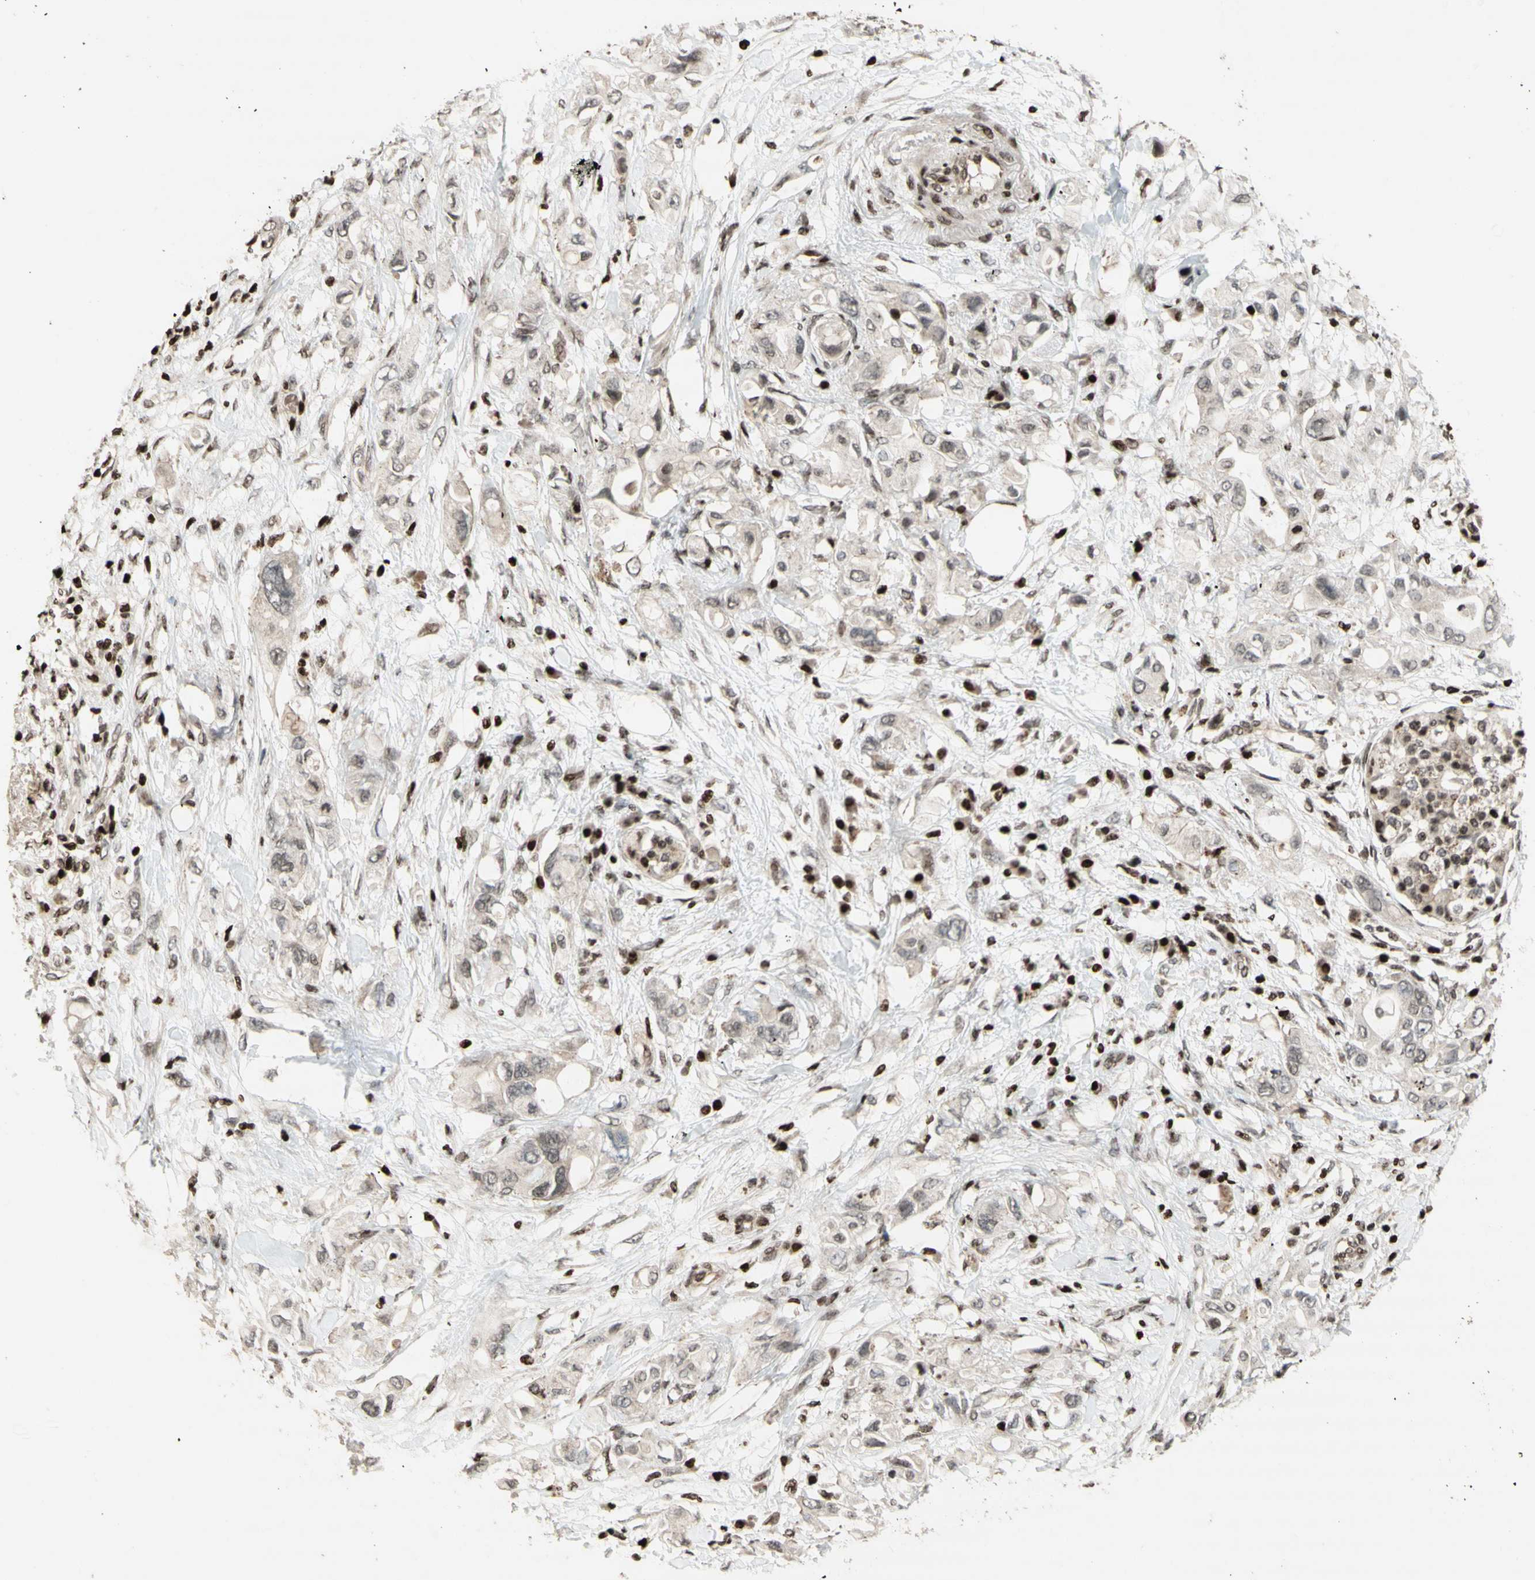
{"staining": {"intensity": "weak", "quantity": "<25%", "location": "nuclear"}, "tissue": "pancreatic cancer", "cell_type": "Tumor cells", "image_type": "cancer", "snomed": [{"axis": "morphology", "description": "Adenocarcinoma, NOS"}, {"axis": "topography", "description": "Pancreas"}], "caption": "Pancreatic cancer stained for a protein using IHC reveals no expression tumor cells.", "gene": "POLA1", "patient": {"sex": "female", "age": 56}}